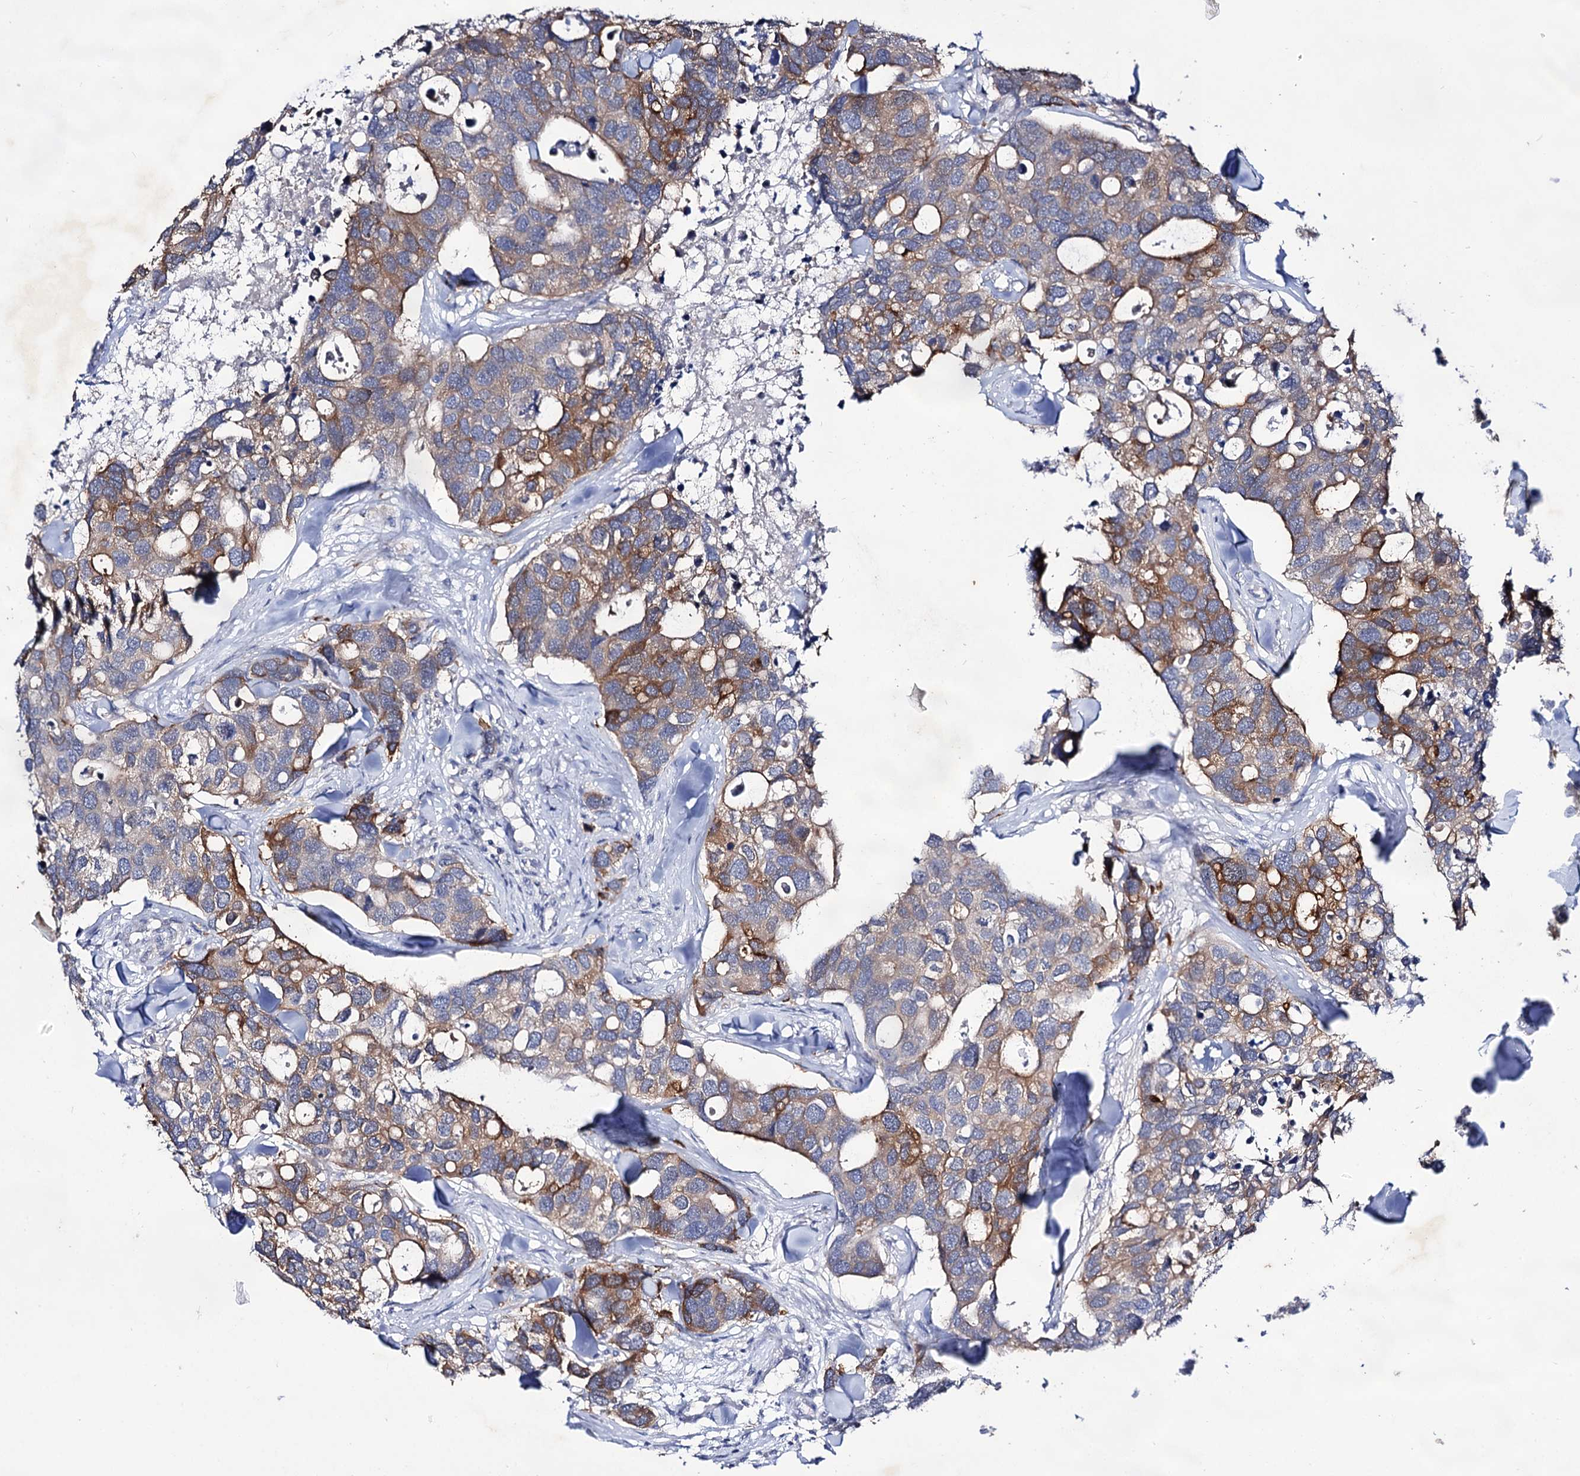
{"staining": {"intensity": "moderate", "quantity": "25%-75%", "location": "cytoplasmic/membranous"}, "tissue": "breast cancer", "cell_type": "Tumor cells", "image_type": "cancer", "snomed": [{"axis": "morphology", "description": "Duct carcinoma"}, {"axis": "topography", "description": "Breast"}], "caption": "IHC of human breast cancer displays medium levels of moderate cytoplasmic/membranous staining in approximately 25%-75% of tumor cells.", "gene": "ARFIP2", "patient": {"sex": "female", "age": 83}}